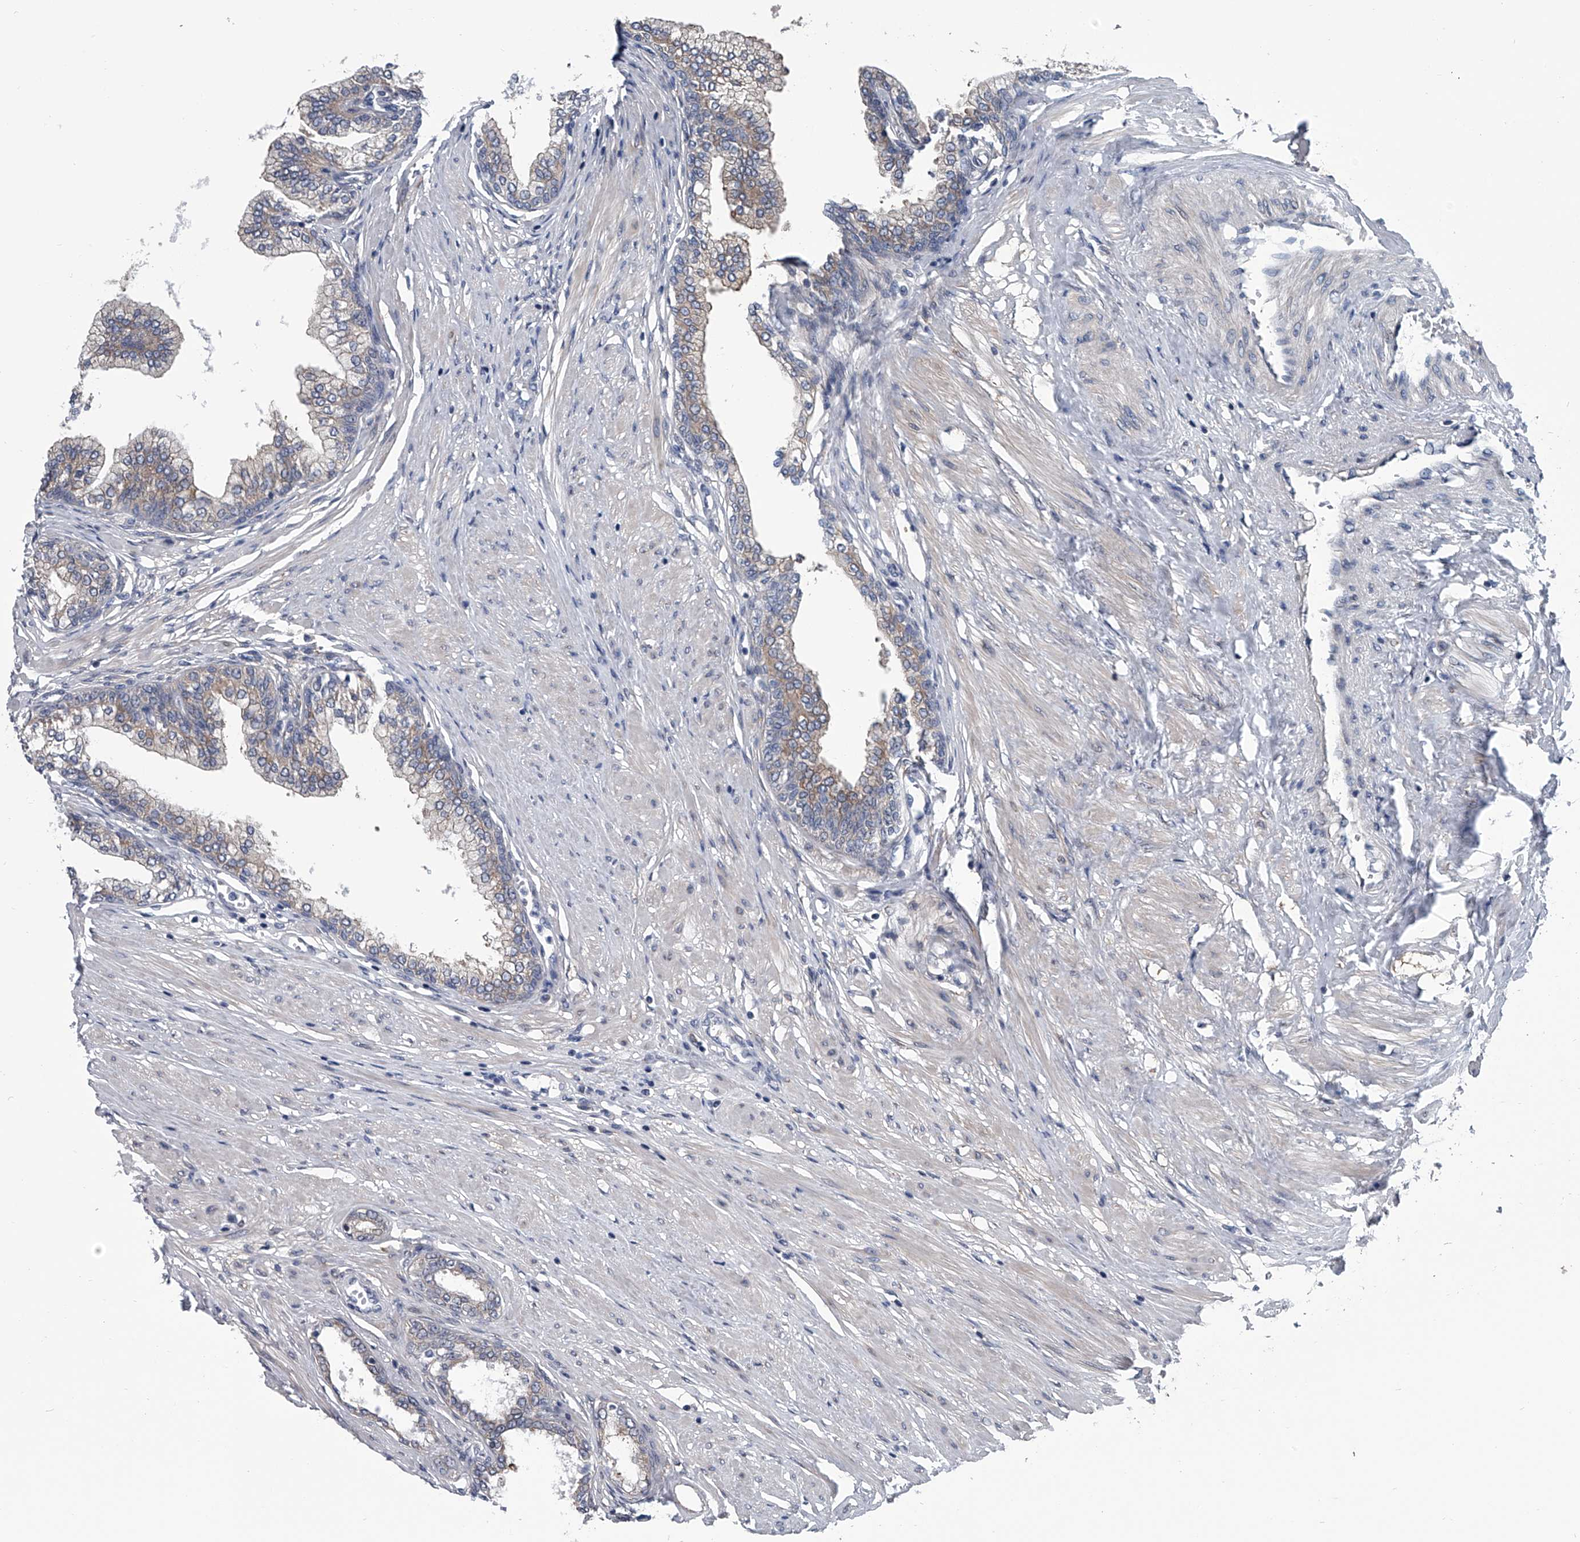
{"staining": {"intensity": "moderate", "quantity": ">75%", "location": "cytoplasmic/membranous"}, "tissue": "prostate", "cell_type": "Glandular cells", "image_type": "normal", "snomed": [{"axis": "morphology", "description": "Normal tissue, NOS"}, {"axis": "morphology", "description": "Urothelial carcinoma, Low grade"}, {"axis": "topography", "description": "Urinary bladder"}, {"axis": "topography", "description": "Prostate"}], "caption": "Immunohistochemistry of unremarkable prostate displays medium levels of moderate cytoplasmic/membranous expression in about >75% of glandular cells.", "gene": "PPP2R5D", "patient": {"sex": "male", "age": 60}}